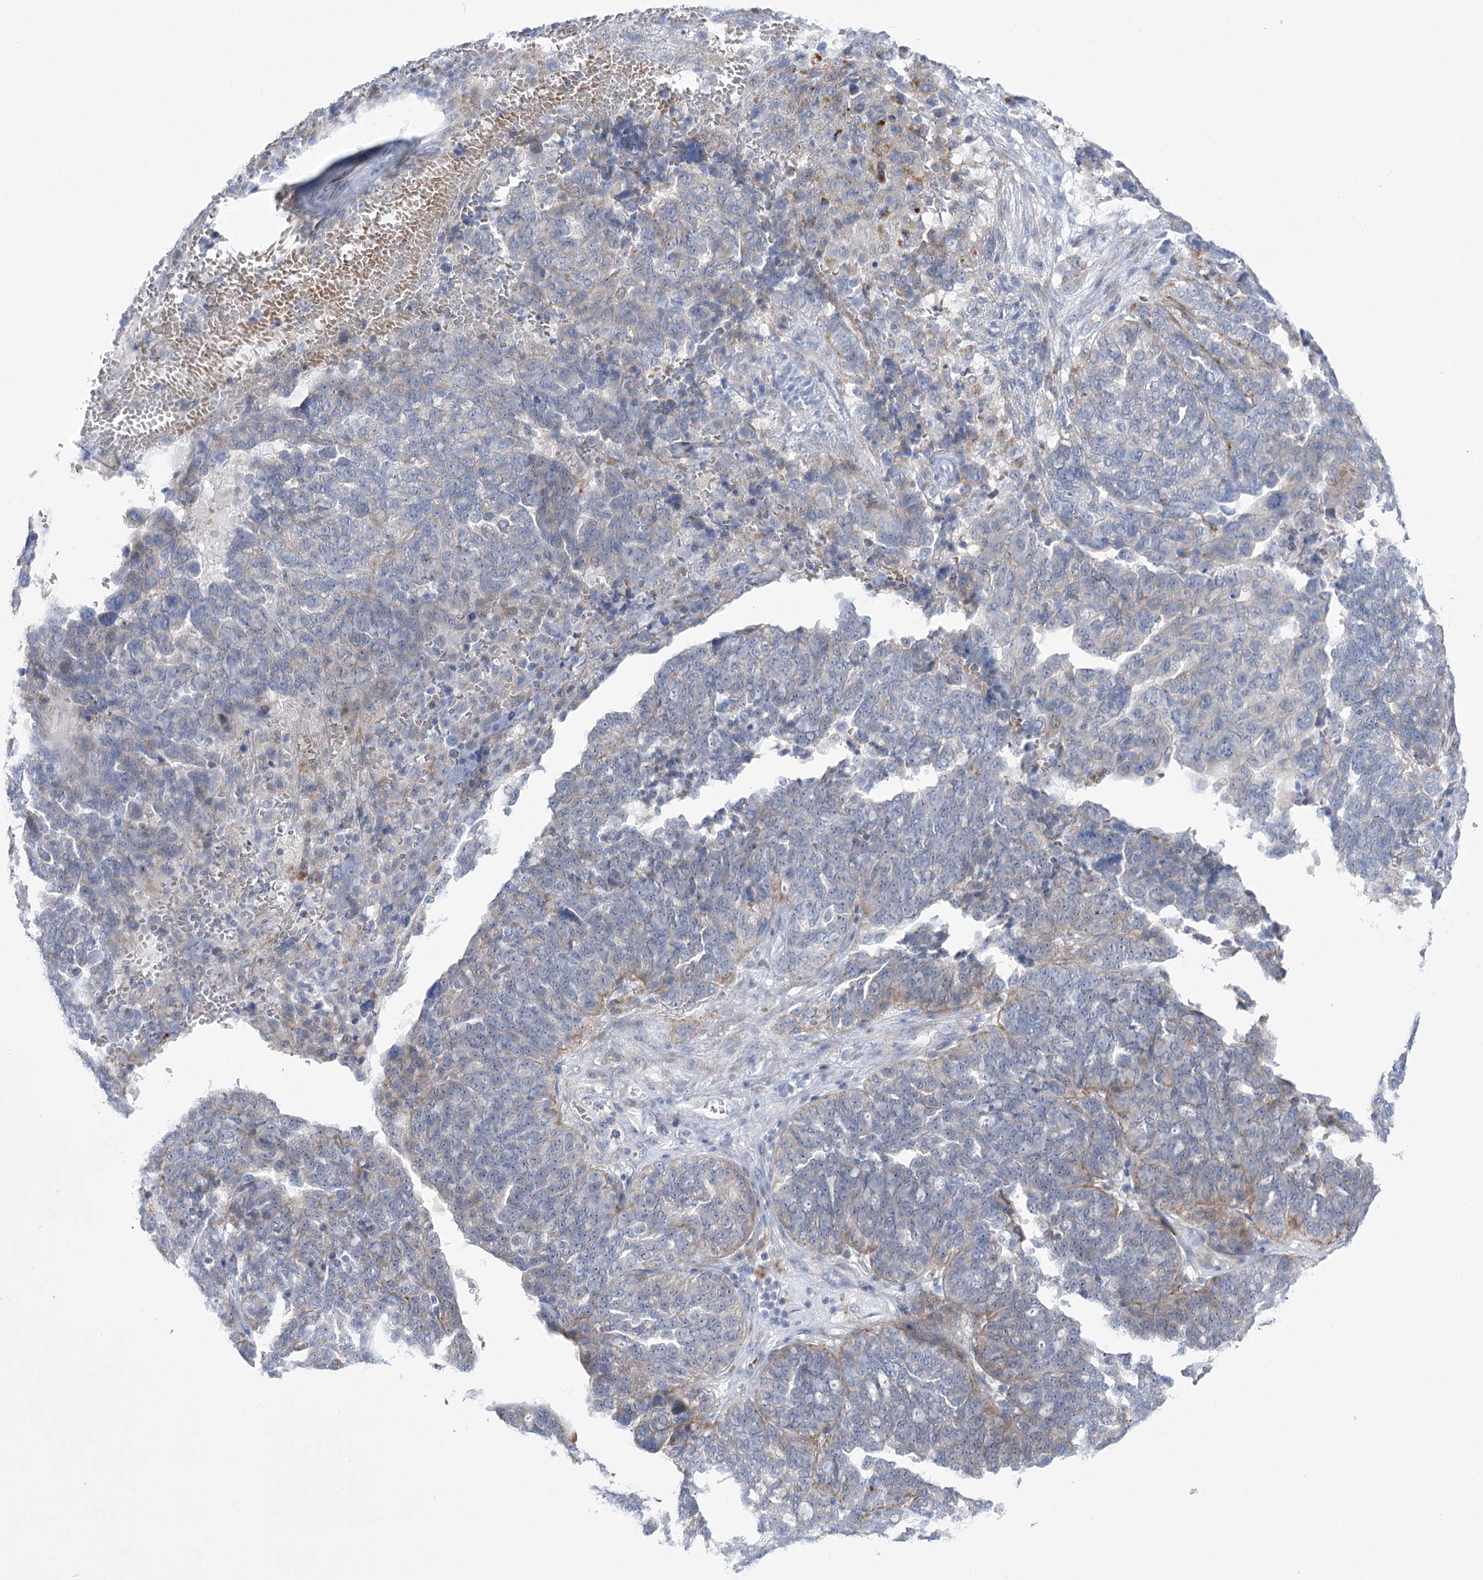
{"staining": {"intensity": "weak", "quantity": "<25%", "location": "cytoplasmic/membranous"}, "tissue": "ovarian cancer", "cell_type": "Tumor cells", "image_type": "cancer", "snomed": [{"axis": "morphology", "description": "Cystadenocarcinoma, serous, NOS"}, {"axis": "topography", "description": "Ovary"}], "caption": "Tumor cells are negative for protein expression in human ovarian serous cystadenocarcinoma. (Stains: DAB (3,3'-diaminobenzidine) IHC with hematoxylin counter stain, Microscopy: brightfield microscopy at high magnification).", "gene": "SIAE", "patient": {"sex": "female", "age": 59}}